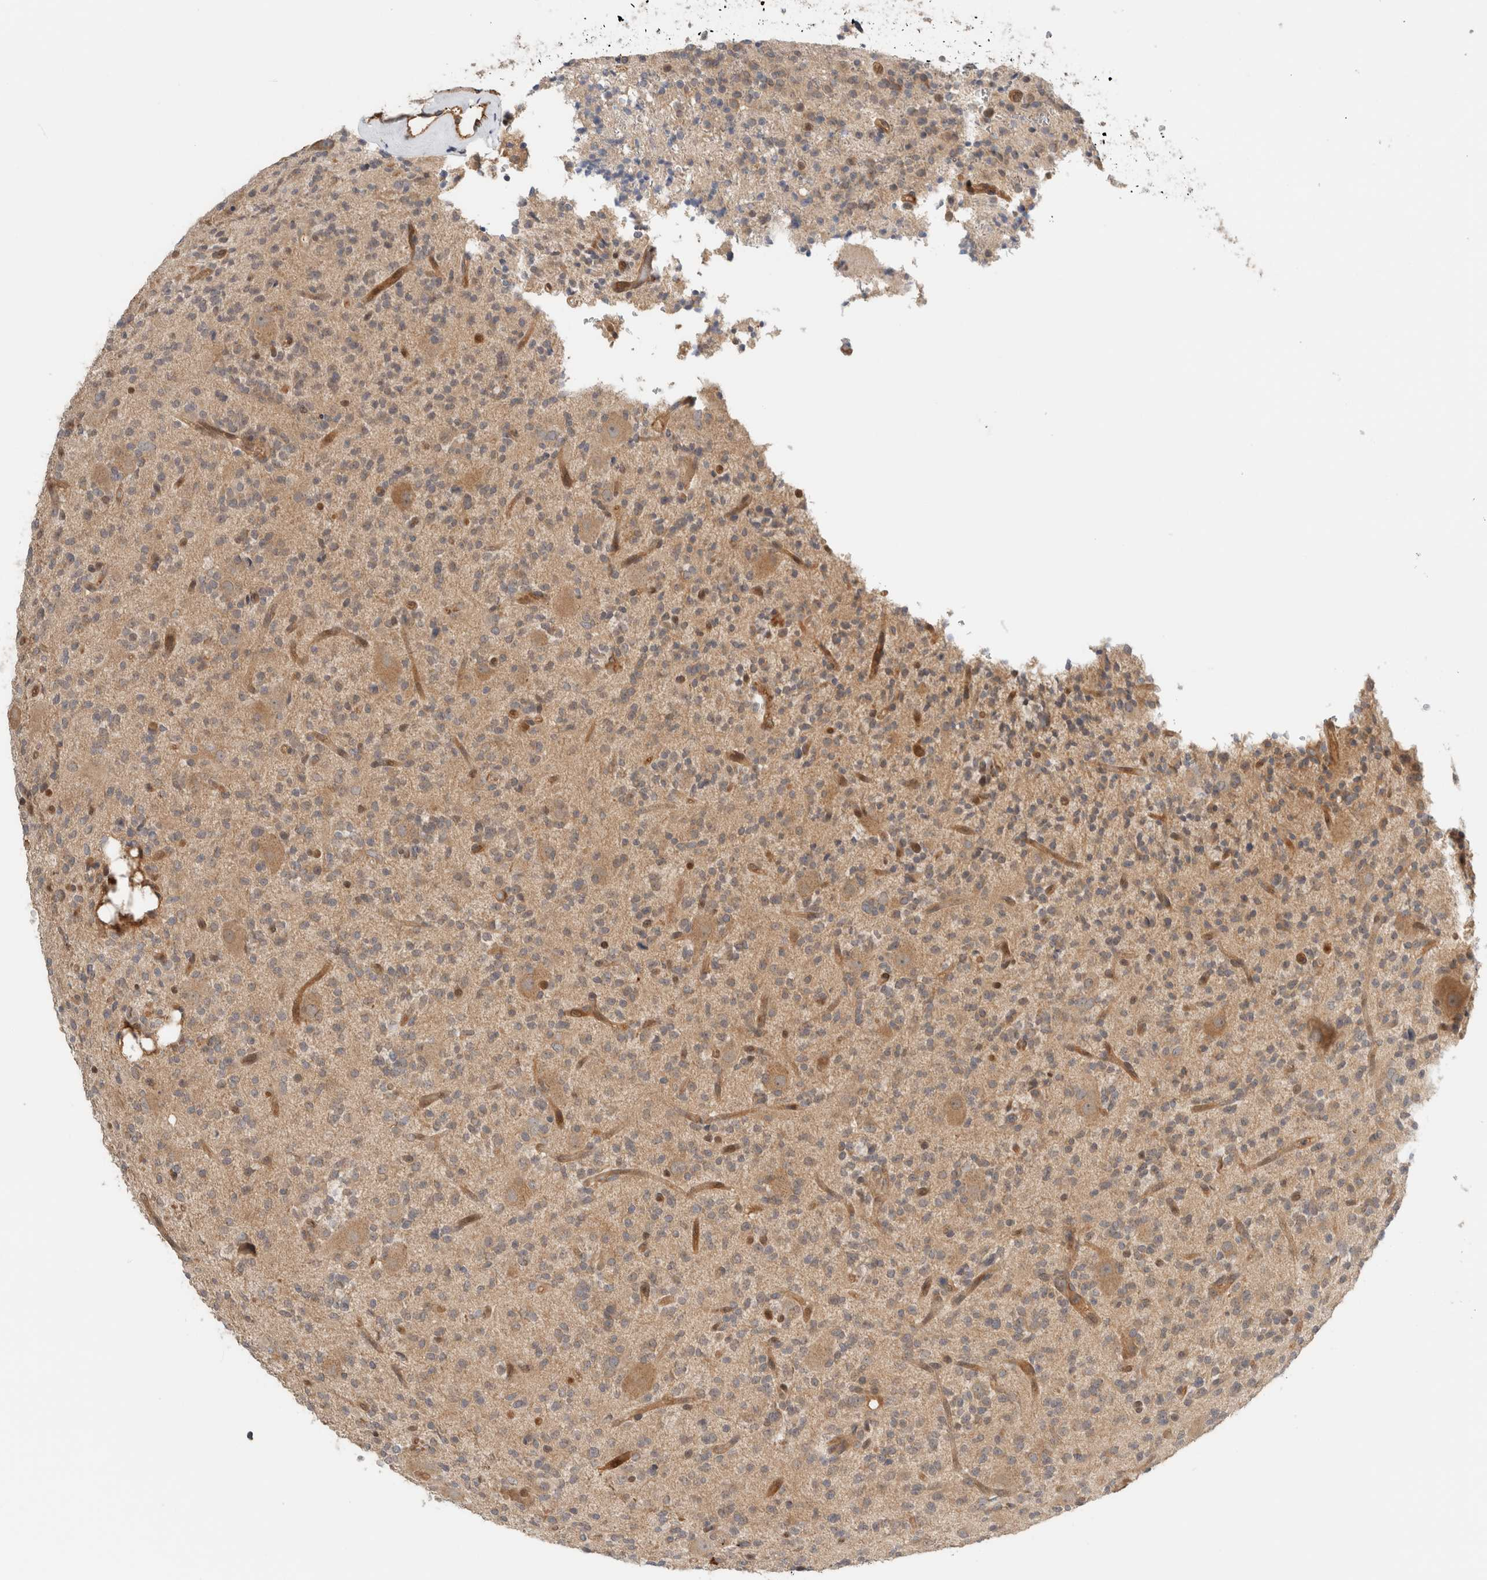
{"staining": {"intensity": "weak", "quantity": "<25%", "location": "cytoplasmic/membranous"}, "tissue": "glioma", "cell_type": "Tumor cells", "image_type": "cancer", "snomed": [{"axis": "morphology", "description": "Glioma, malignant, High grade"}, {"axis": "topography", "description": "Brain"}], "caption": "Micrograph shows no protein positivity in tumor cells of malignant glioma (high-grade) tissue. (Stains: DAB (3,3'-diaminobenzidine) IHC with hematoxylin counter stain, Microscopy: brightfield microscopy at high magnification).", "gene": "PFDN4", "patient": {"sex": "male", "age": 34}}